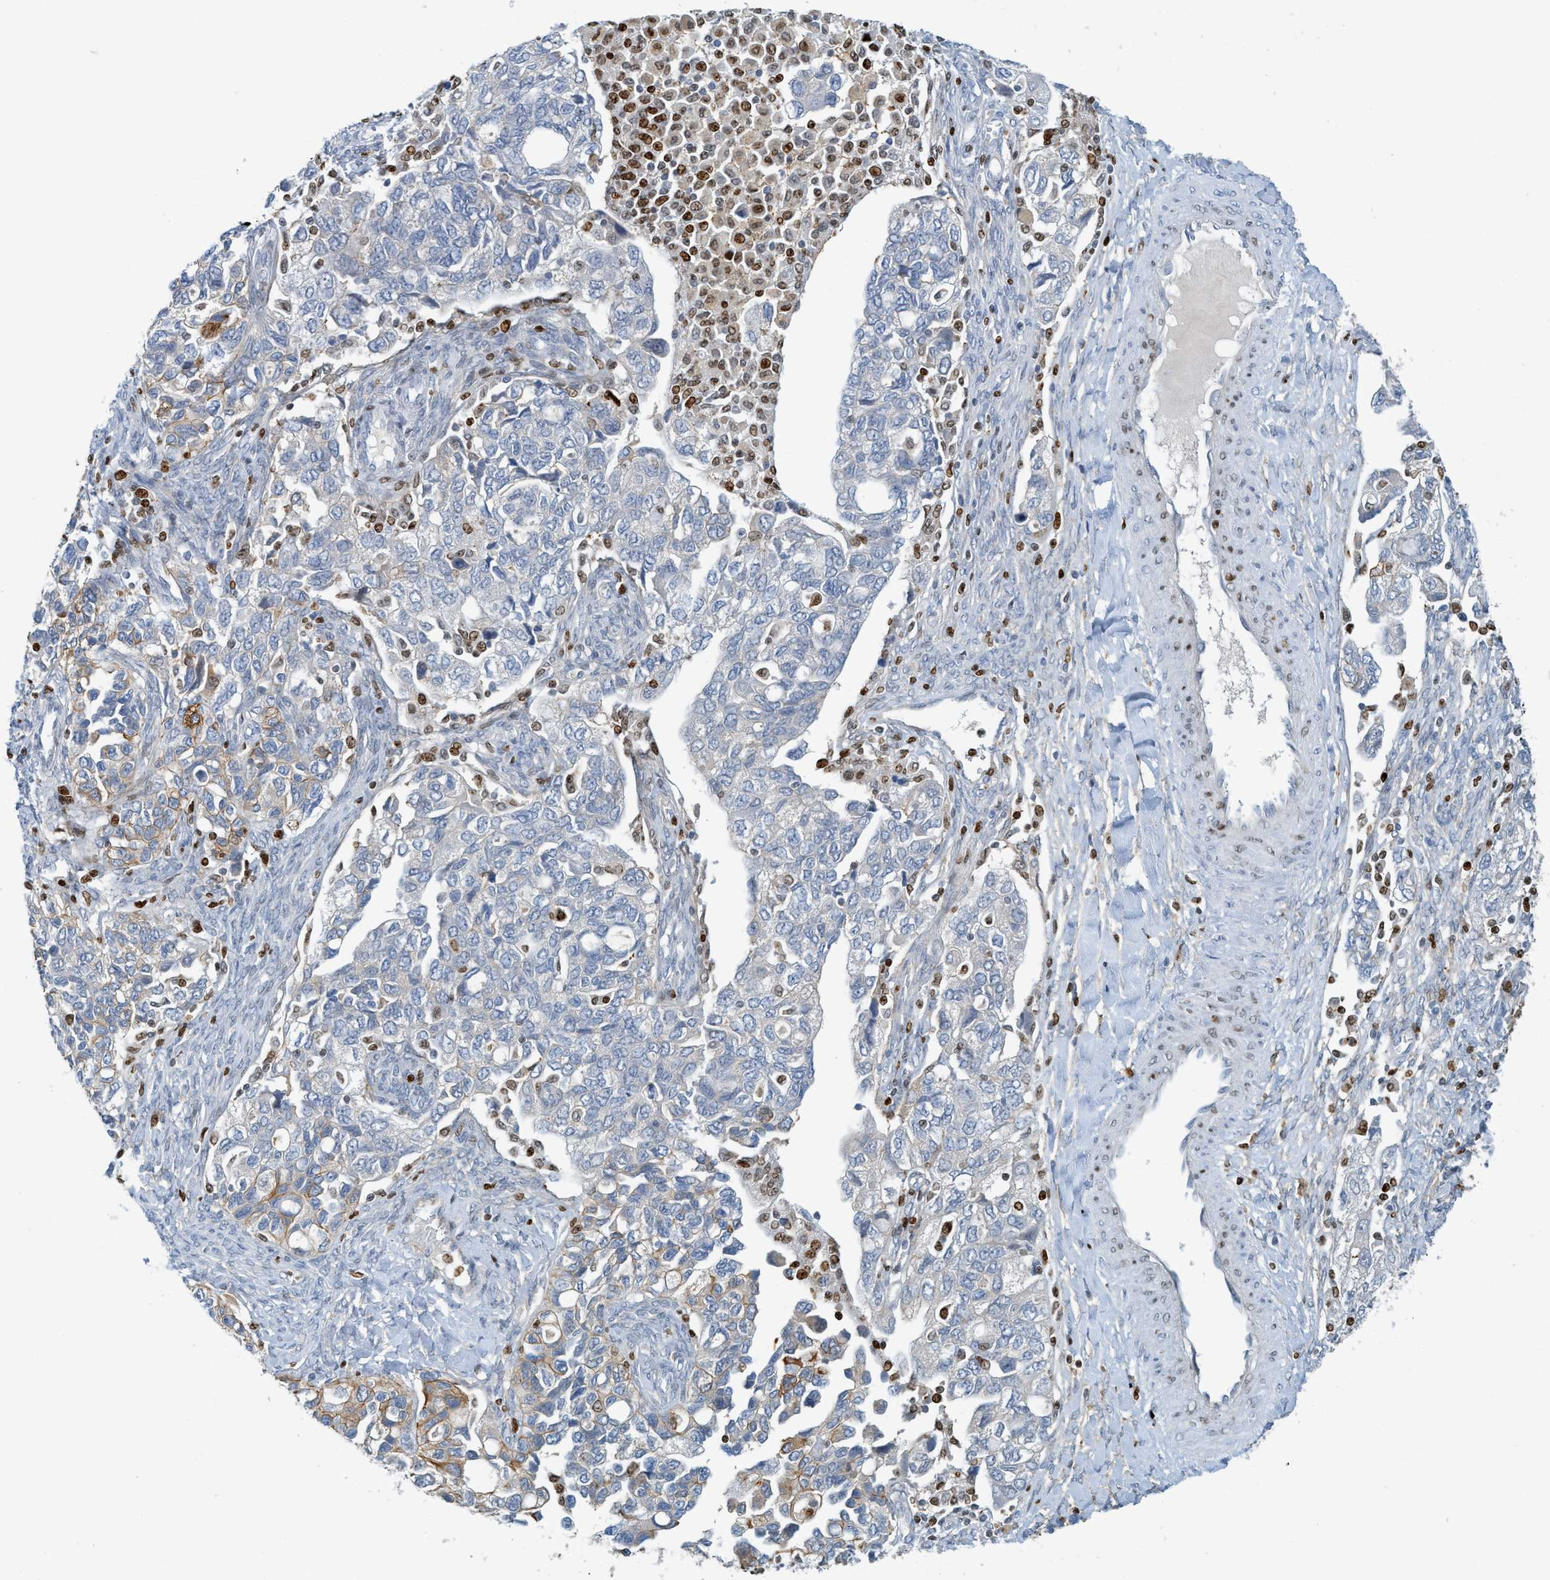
{"staining": {"intensity": "moderate", "quantity": "<25%", "location": "cytoplasmic/membranous"}, "tissue": "ovarian cancer", "cell_type": "Tumor cells", "image_type": "cancer", "snomed": [{"axis": "morphology", "description": "Carcinoma, NOS"}, {"axis": "morphology", "description": "Cystadenocarcinoma, serous, NOS"}, {"axis": "topography", "description": "Ovary"}], "caption": "A high-resolution image shows immunohistochemistry staining of ovarian carcinoma, which exhibits moderate cytoplasmic/membranous staining in approximately <25% of tumor cells.", "gene": "SH3D19", "patient": {"sex": "female", "age": 69}}